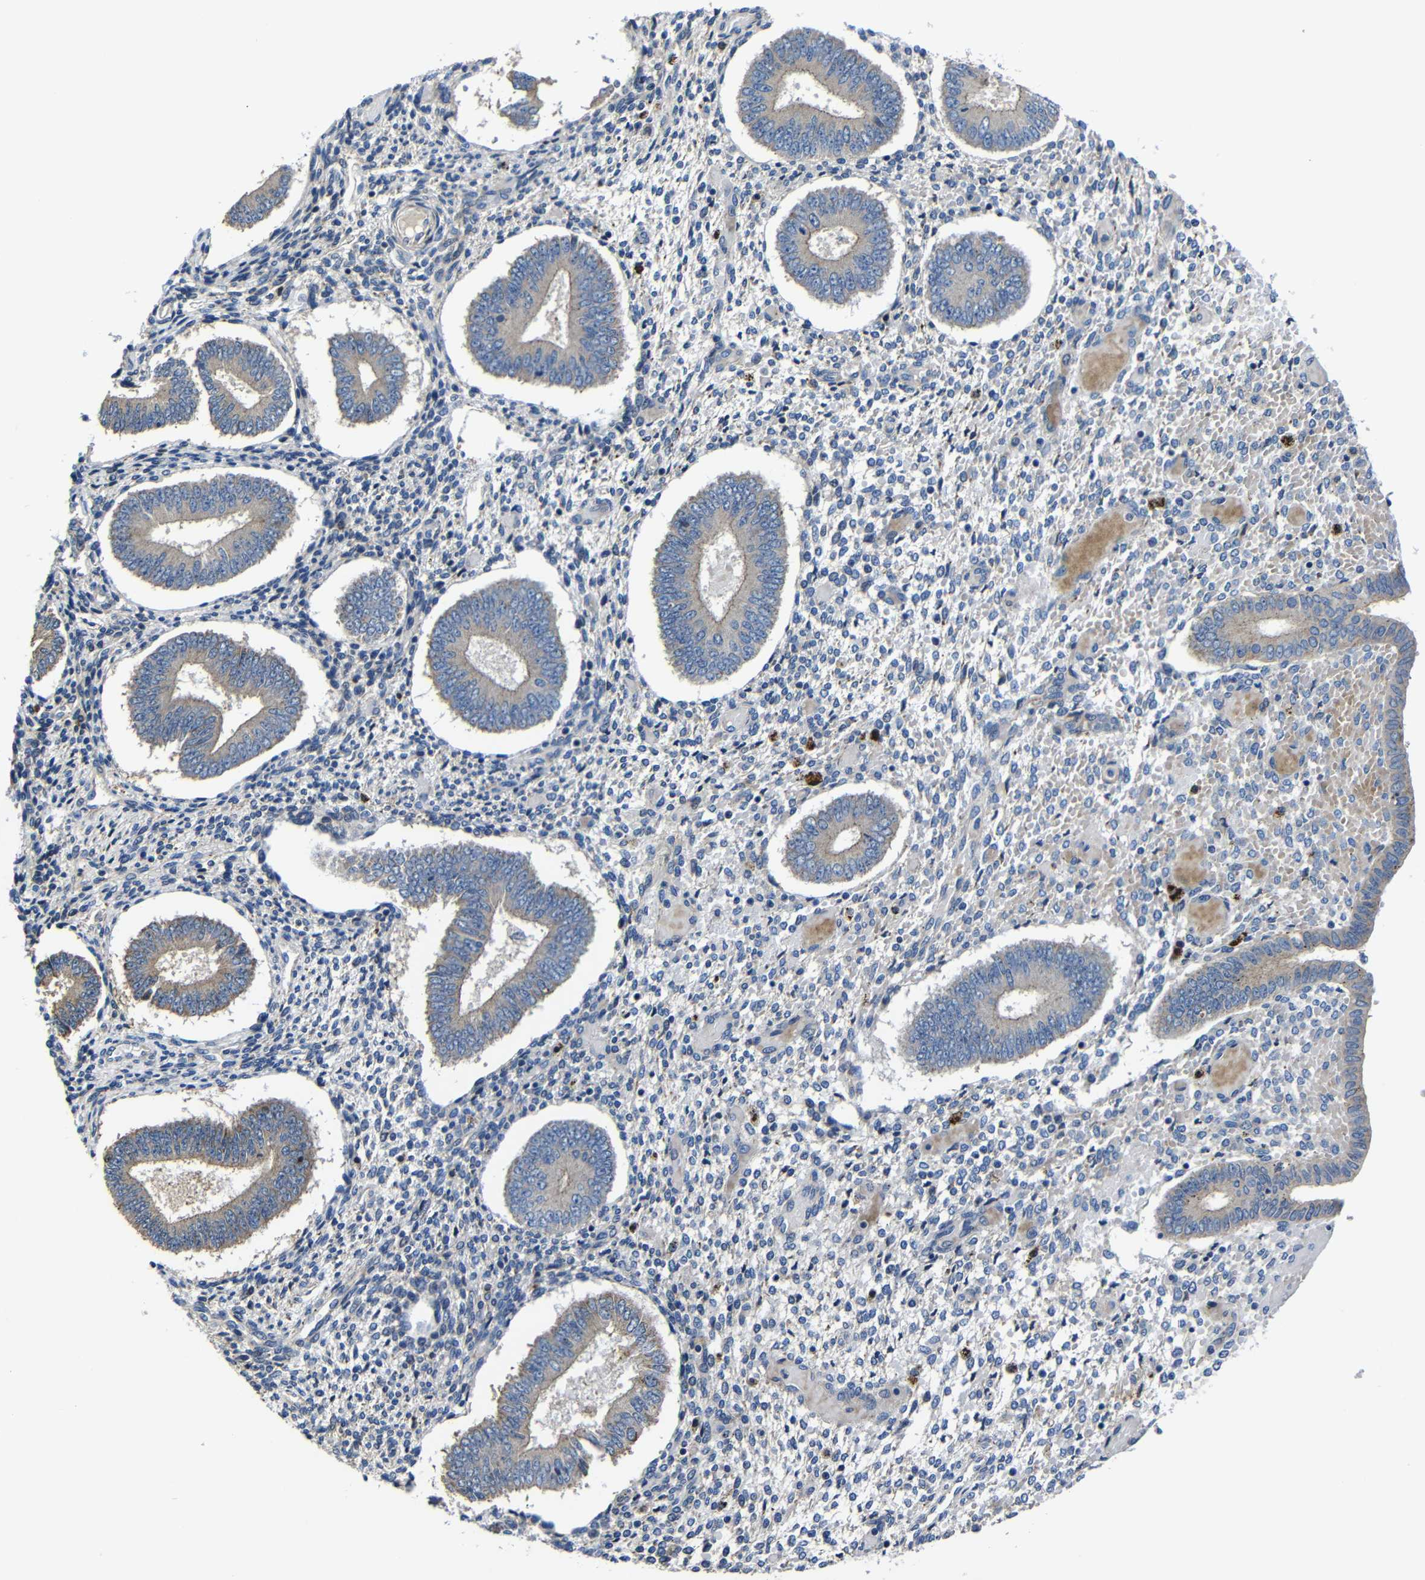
{"staining": {"intensity": "weak", "quantity": "<25%", "location": "cytoplasmic/membranous"}, "tissue": "endometrium", "cell_type": "Cells in endometrial stroma", "image_type": "normal", "snomed": [{"axis": "morphology", "description": "Normal tissue, NOS"}, {"axis": "topography", "description": "Endometrium"}], "caption": "Immunohistochemical staining of benign endometrium exhibits no significant expression in cells in endometrial stroma.", "gene": "AFDN", "patient": {"sex": "female", "age": 42}}